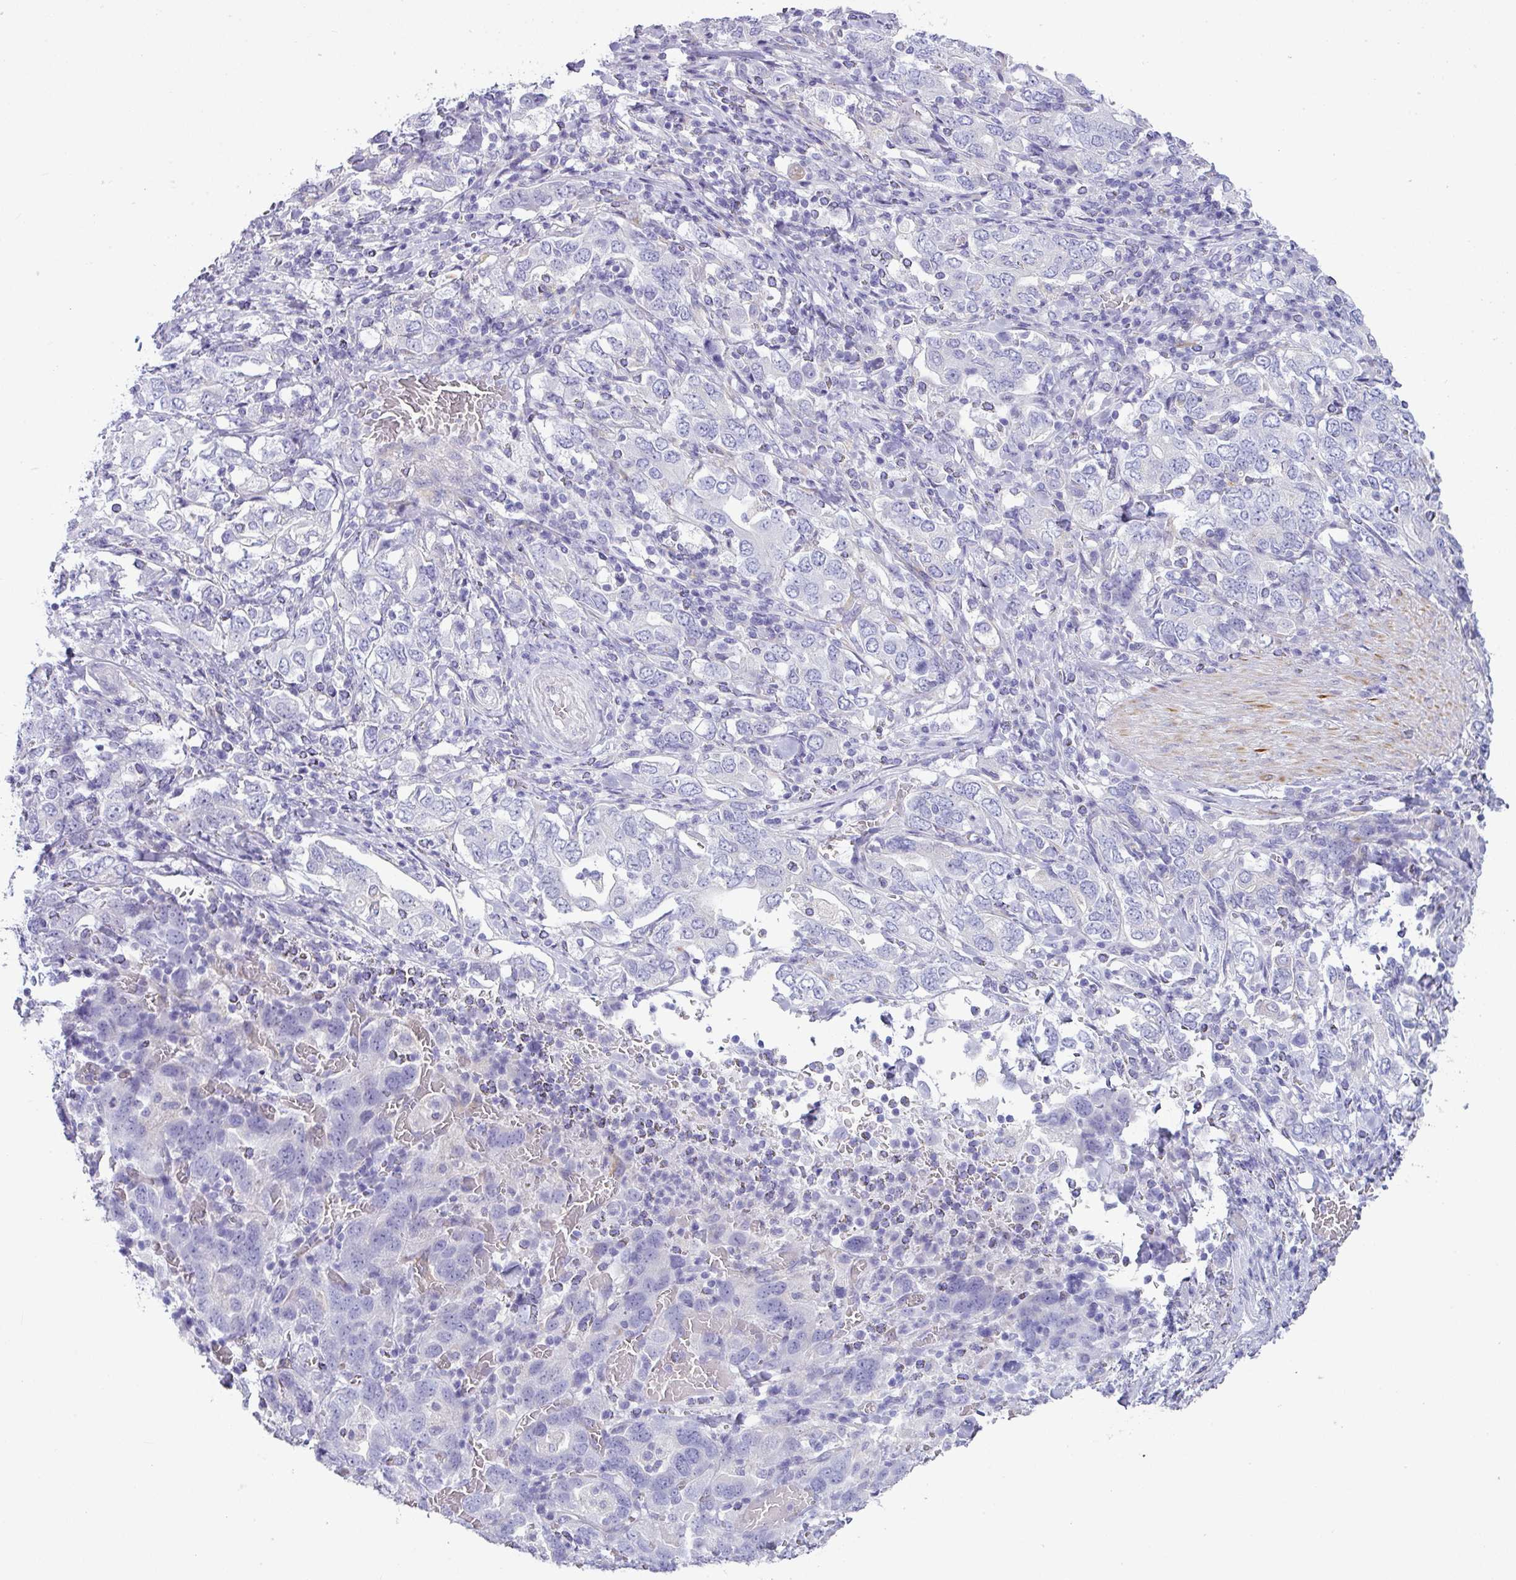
{"staining": {"intensity": "negative", "quantity": "none", "location": "none"}, "tissue": "stomach cancer", "cell_type": "Tumor cells", "image_type": "cancer", "snomed": [{"axis": "morphology", "description": "Adenocarcinoma, NOS"}, {"axis": "topography", "description": "Stomach, upper"}, {"axis": "topography", "description": "Stomach"}], "caption": "This is an IHC photomicrograph of human adenocarcinoma (stomach). There is no staining in tumor cells.", "gene": "ABCC5", "patient": {"sex": "male", "age": 62}}